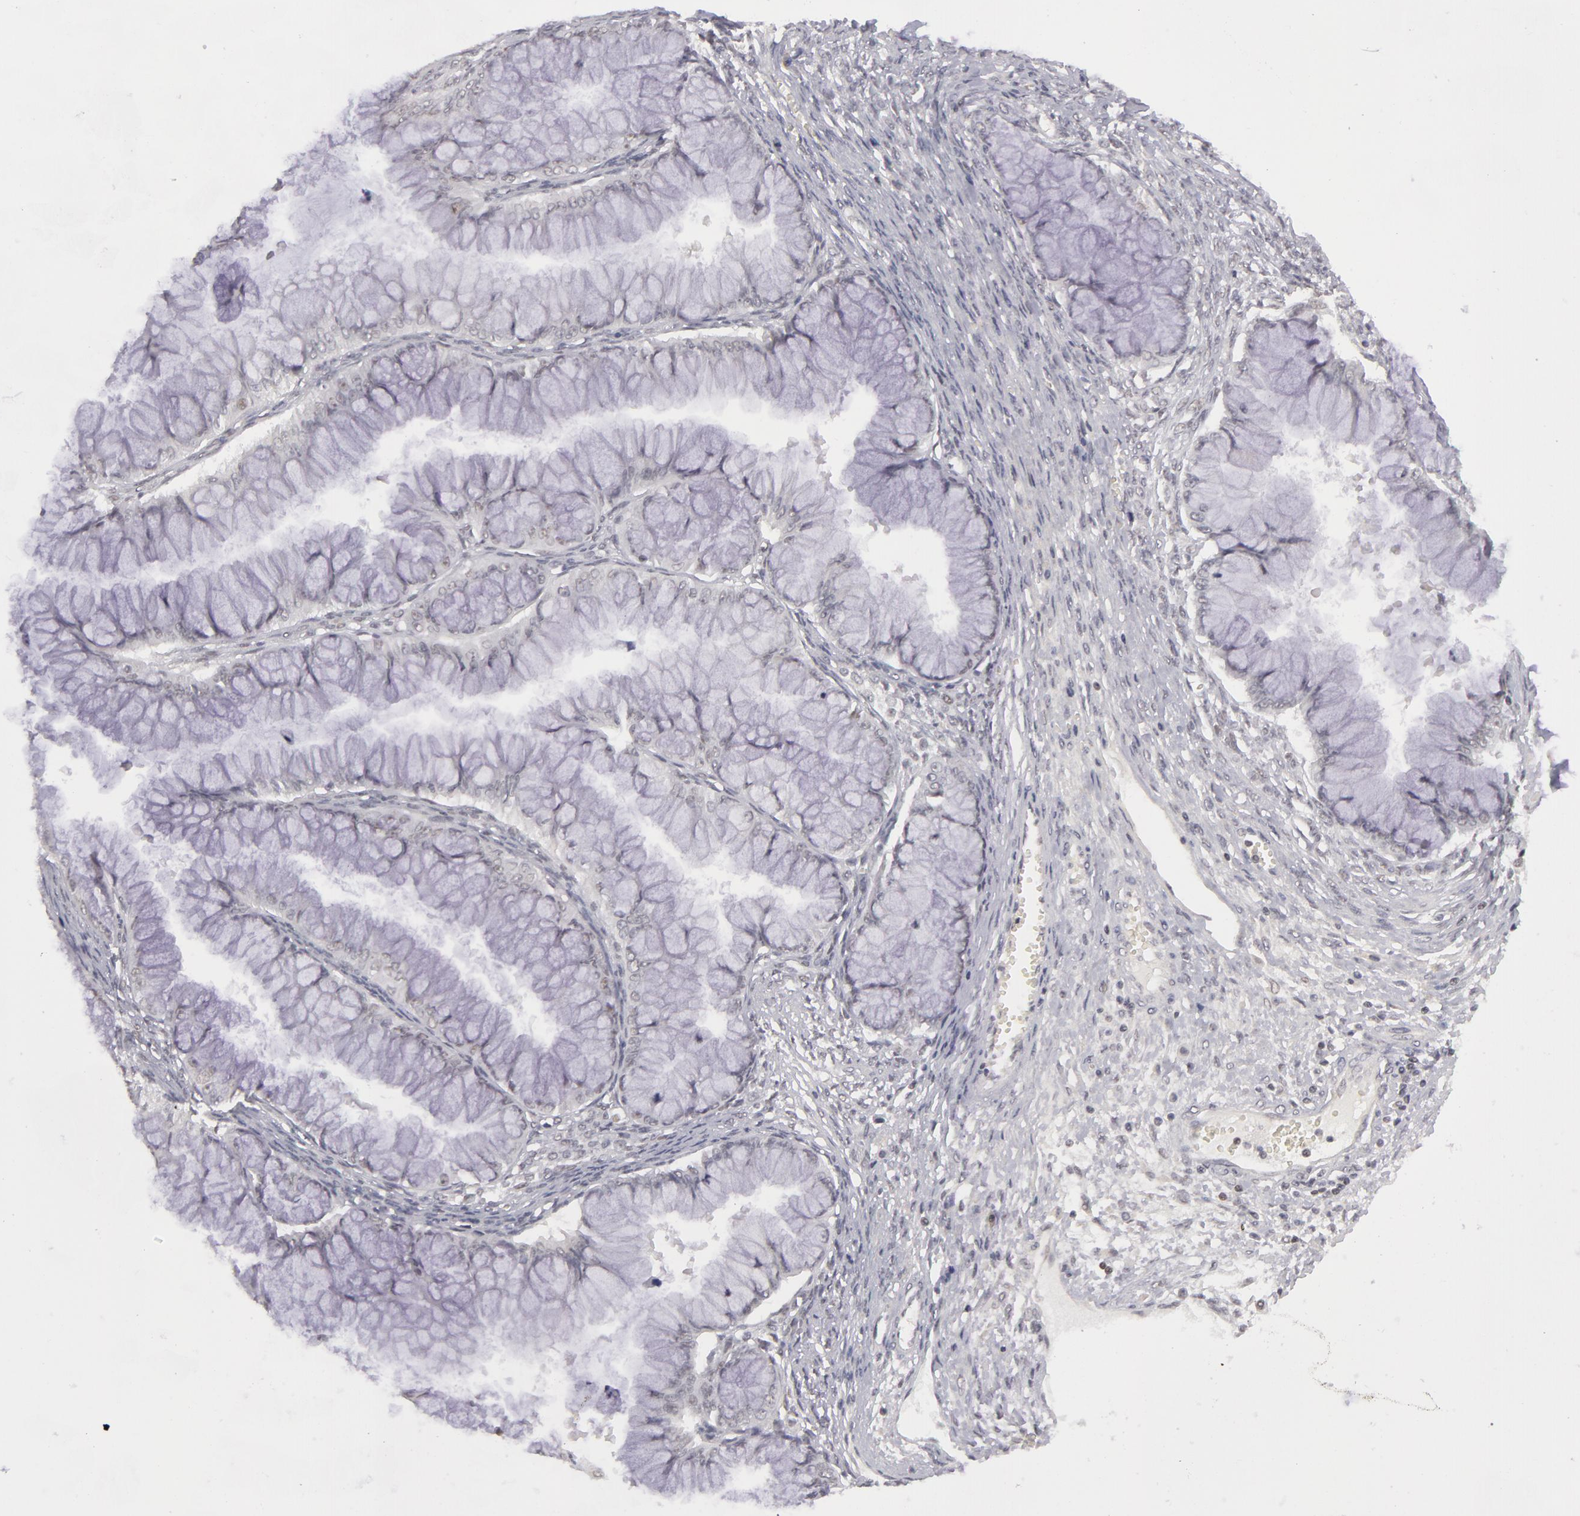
{"staining": {"intensity": "negative", "quantity": "none", "location": "none"}, "tissue": "ovarian cancer", "cell_type": "Tumor cells", "image_type": "cancer", "snomed": [{"axis": "morphology", "description": "Cystadenocarcinoma, mucinous, NOS"}, {"axis": "topography", "description": "Ovary"}], "caption": "This is an immunohistochemistry micrograph of human ovarian cancer (mucinous cystadenocarcinoma). There is no positivity in tumor cells.", "gene": "RRP7A", "patient": {"sex": "female", "age": 63}}